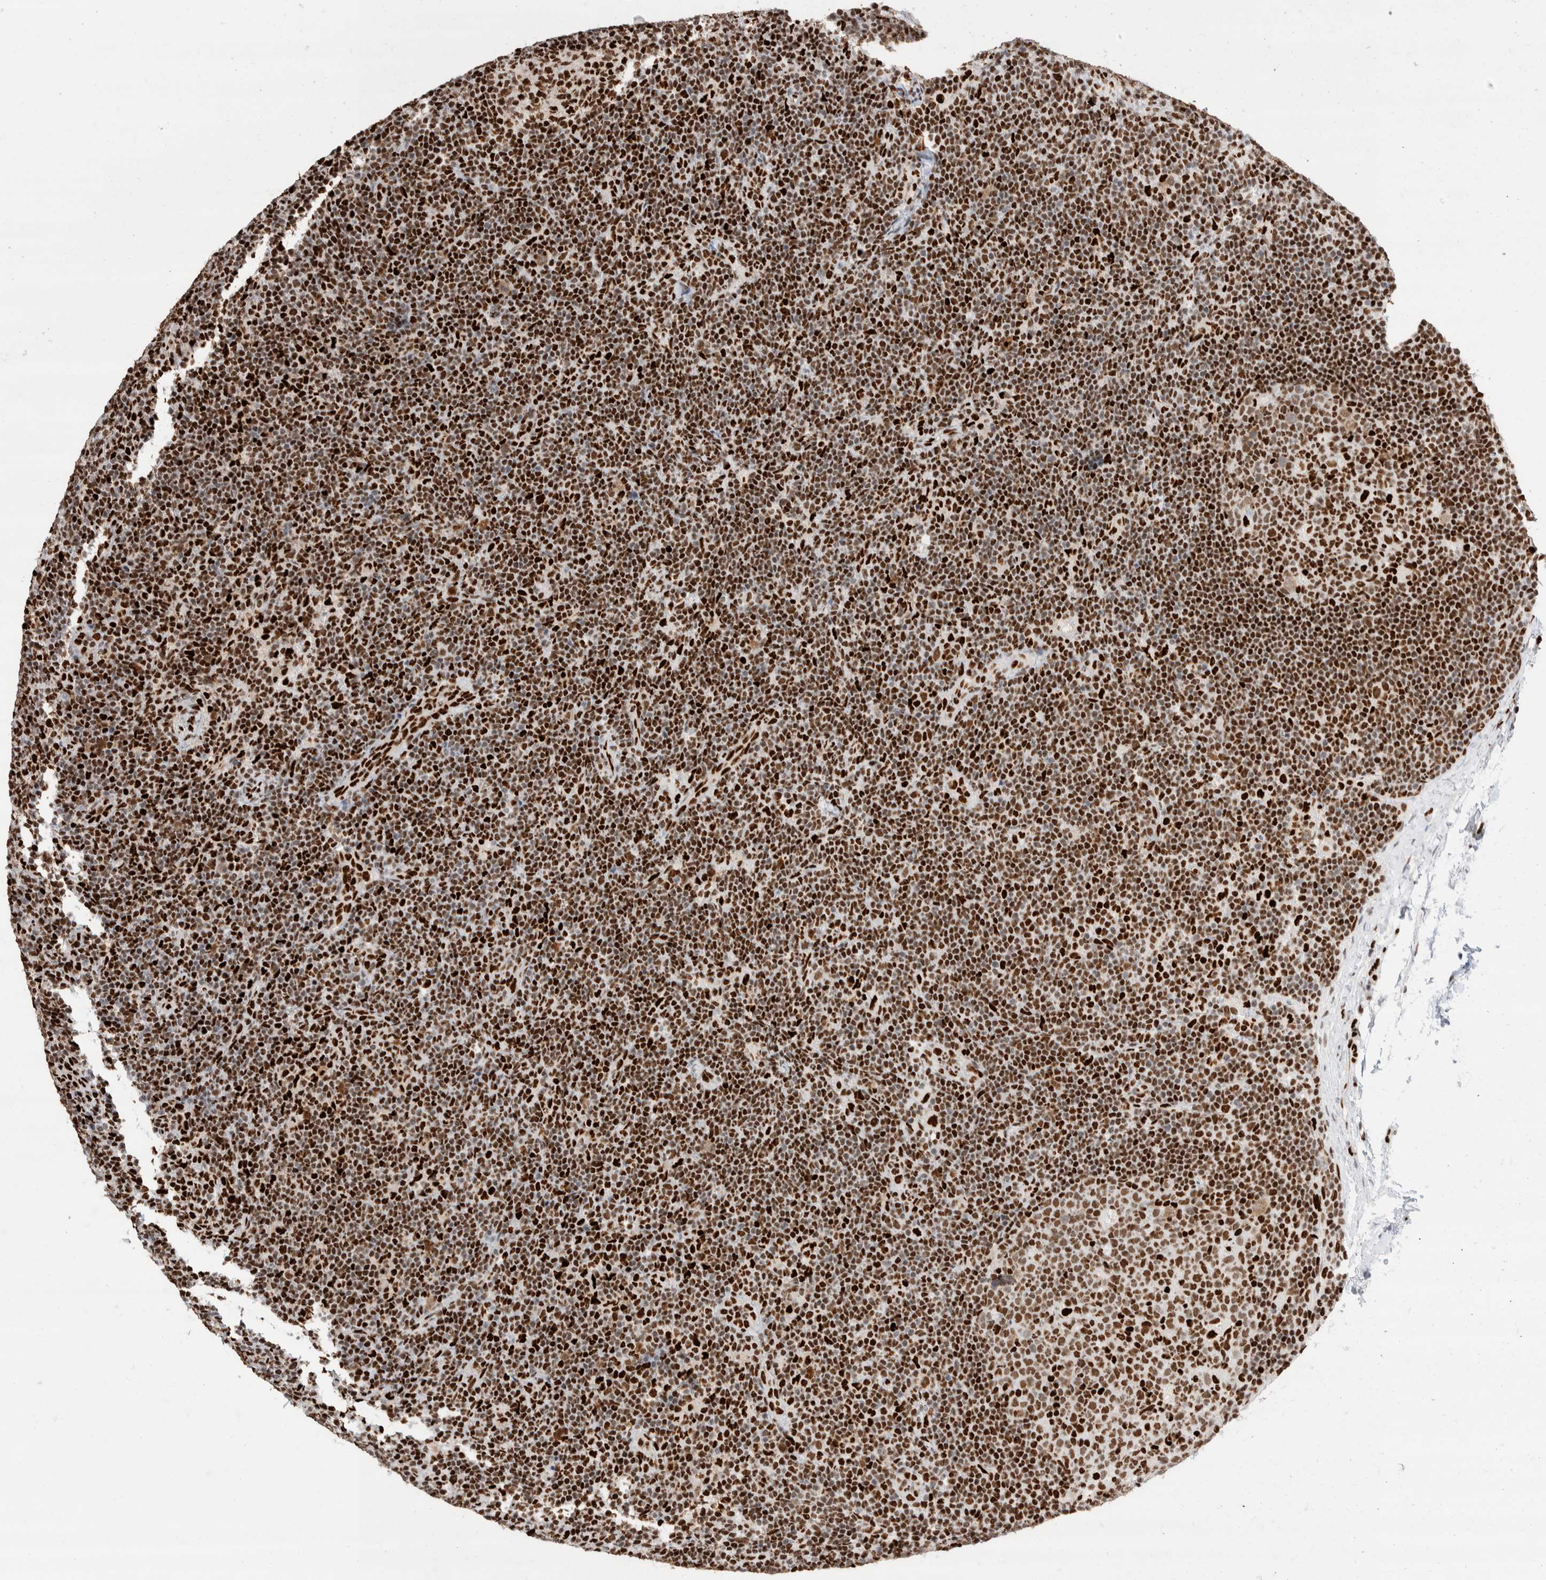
{"staining": {"intensity": "strong", "quantity": ">75%", "location": "nuclear"}, "tissue": "lymph node", "cell_type": "Germinal center cells", "image_type": "normal", "snomed": [{"axis": "morphology", "description": "Normal tissue, NOS"}, {"axis": "topography", "description": "Lymph node"}], "caption": "The histopathology image exhibits staining of unremarkable lymph node, revealing strong nuclear protein staining (brown color) within germinal center cells. The staining was performed using DAB (3,3'-diaminobenzidine) to visualize the protein expression in brown, while the nuclei were stained in blue with hematoxylin (Magnification: 20x).", "gene": "C17orf49", "patient": {"sex": "female", "age": 22}}